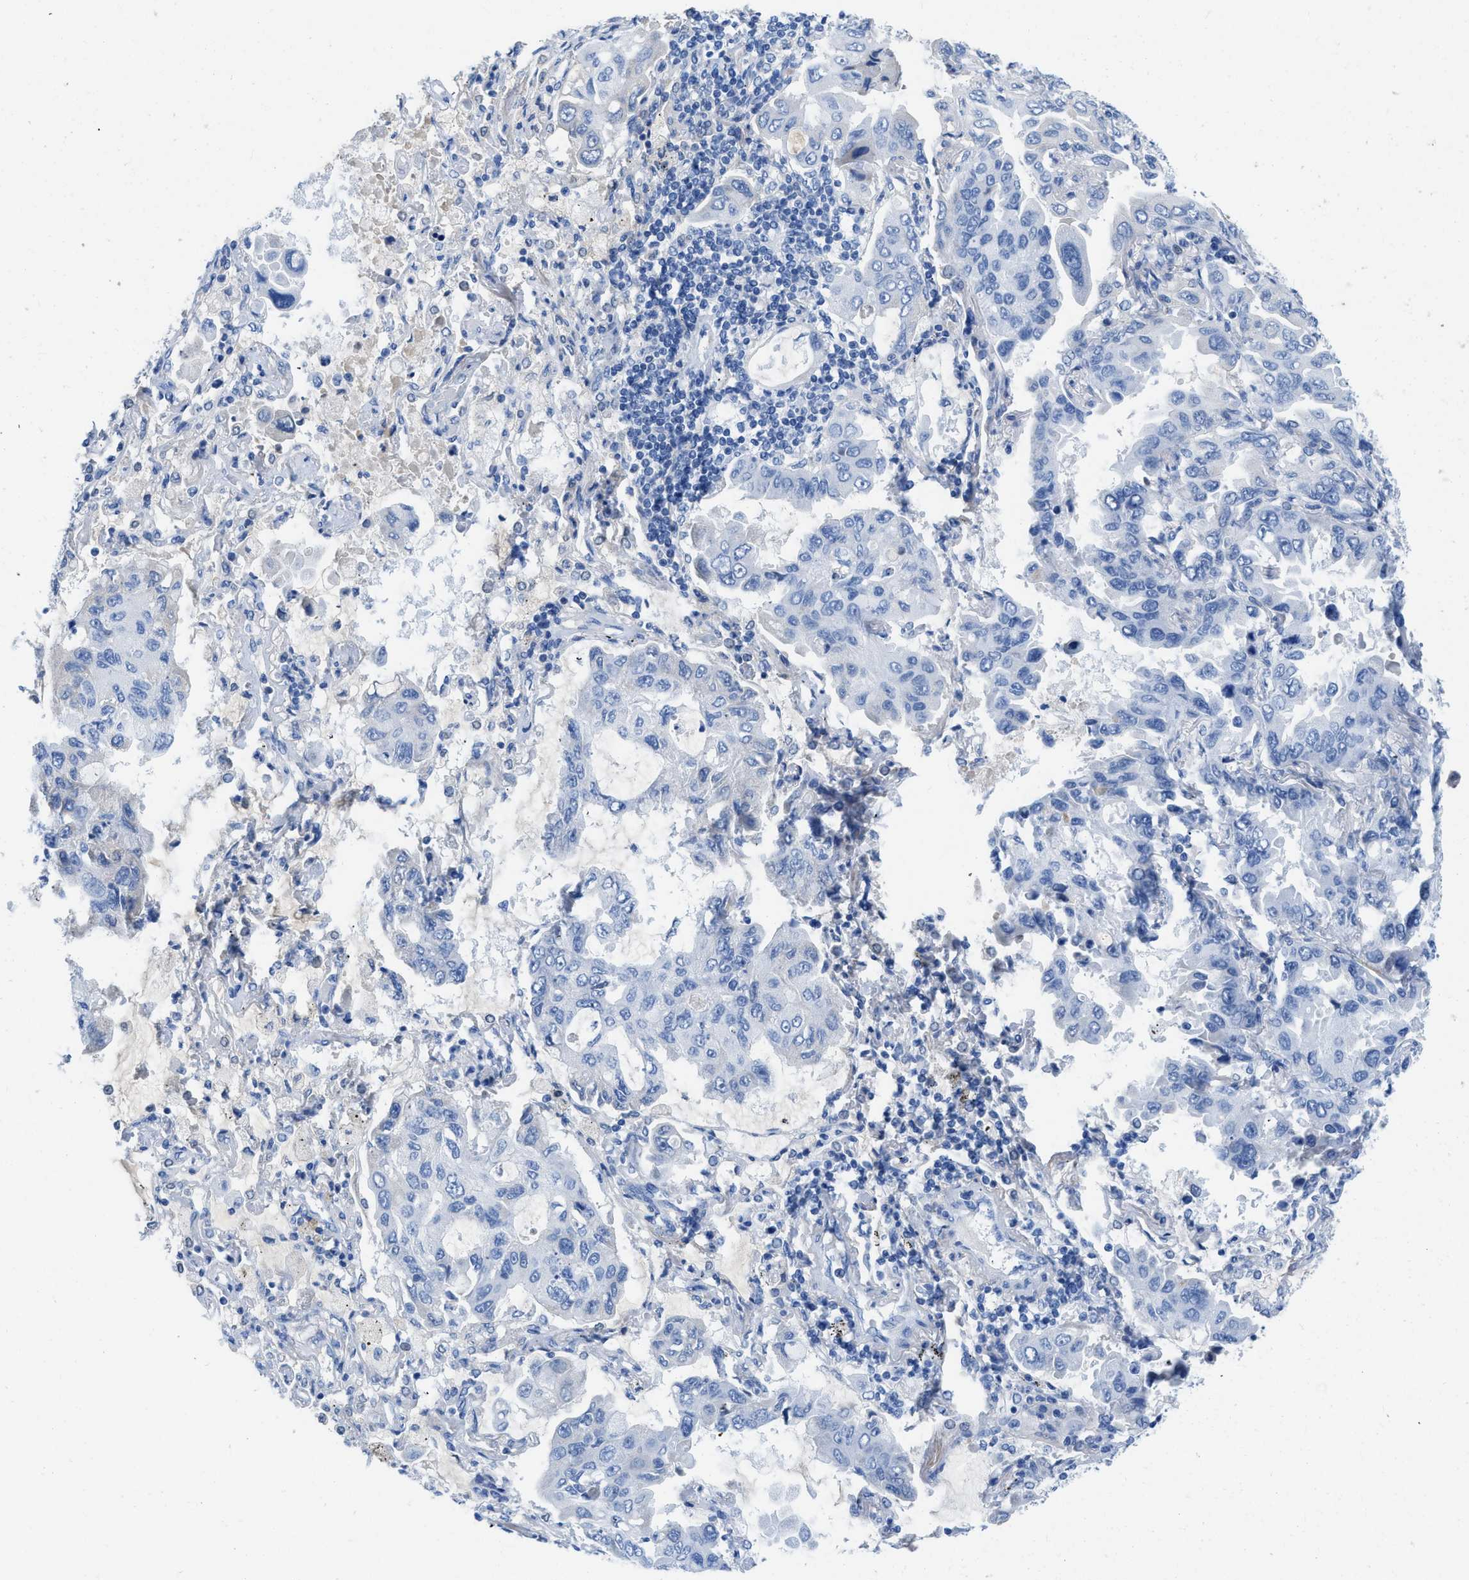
{"staining": {"intensity": "negative", "quantity": "none", "location": "none"}, "tissue": "lung cancer", "cell_type": "Tumor cells", "image_type": "cancer", "snomed": [{"axis": "morphology", "description": "Adenocarcinoma, NOS"}, {"axis": "topography", "description": "Lung"}], "caption": "Immunohistochemical staining of human adenocarcinoma (lung) demonstrates no significant positivity in tumor cells.", "gene": "COL3A1", "patient": {"sex": "male", "age": 64}}